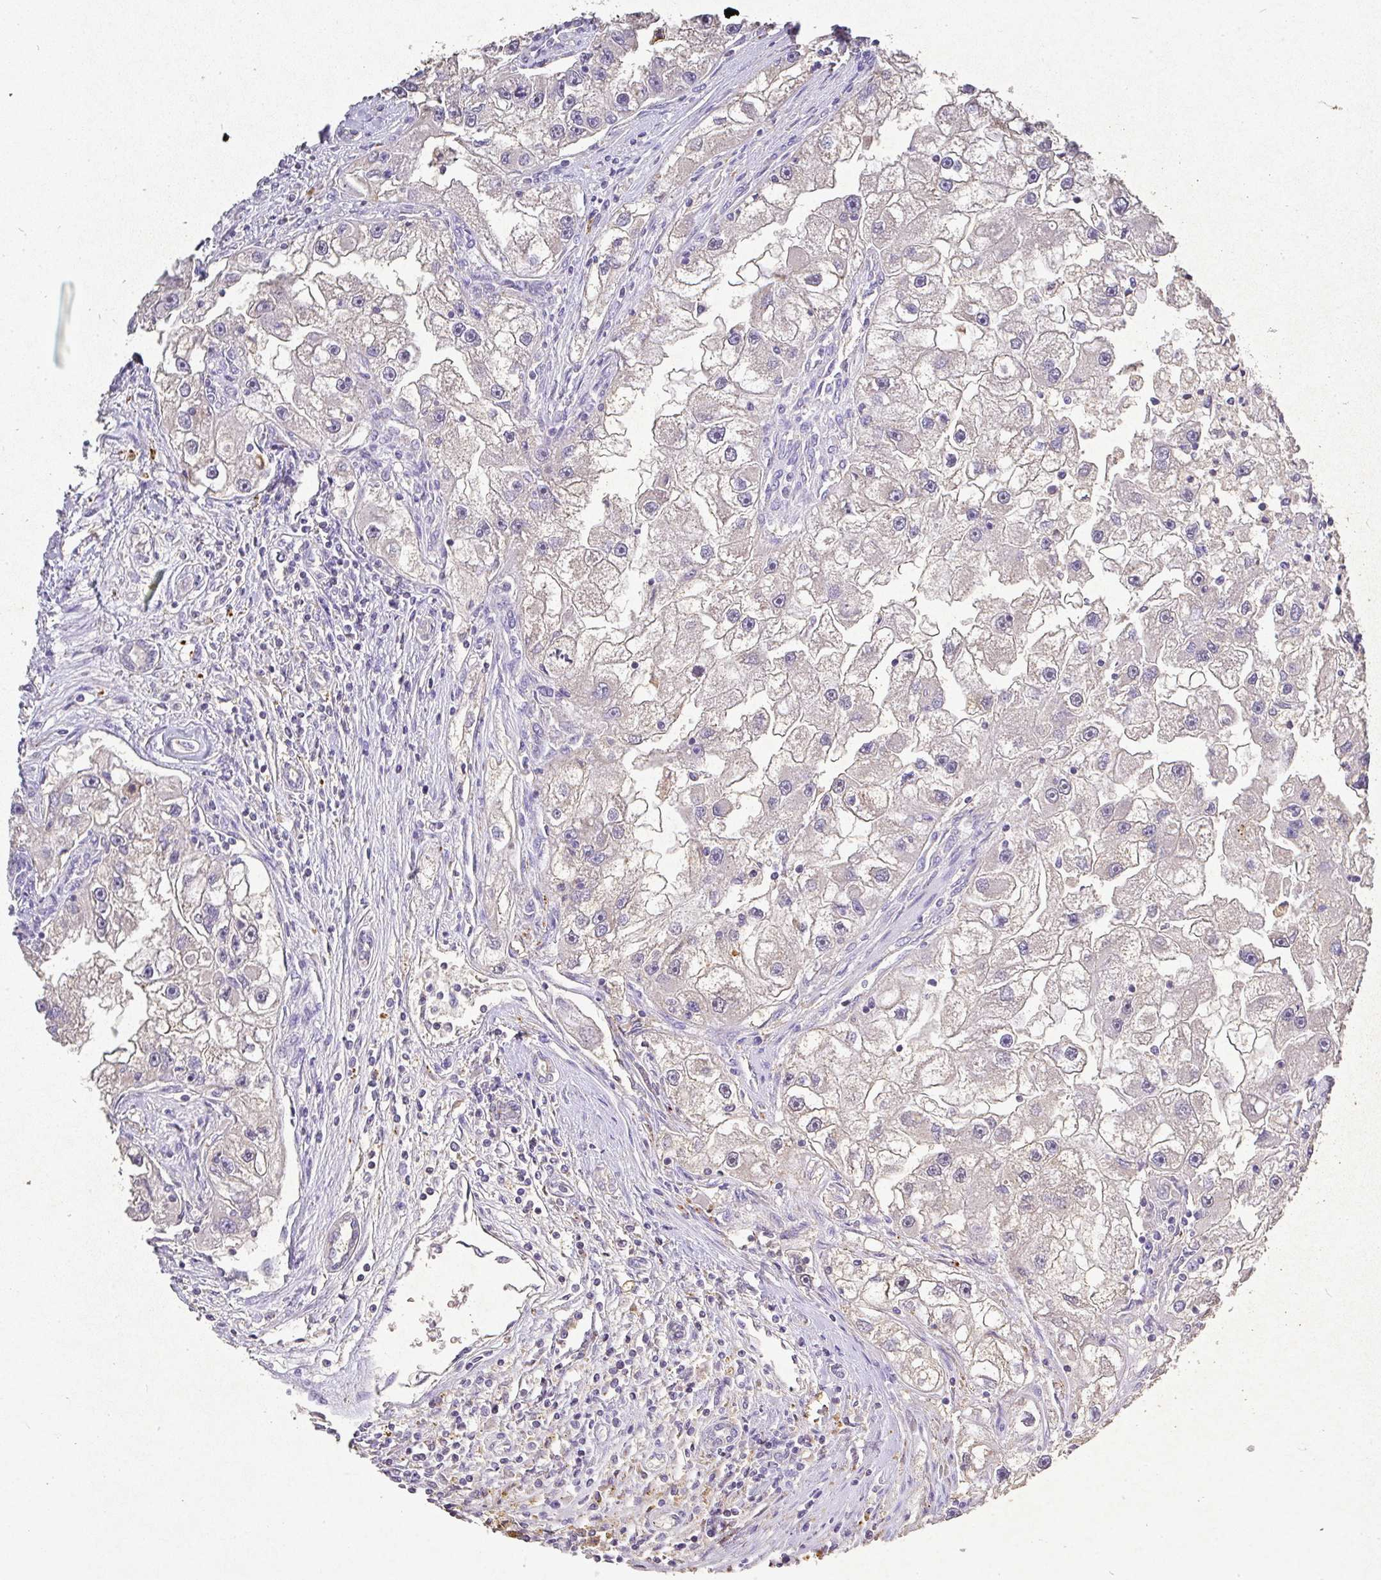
{"staining": {"intensity": "negative", "quantity": "none", "location": "none"}, "tissue": "renal cancer", "cell_type": "Tumor cells", "image_type": "cancer", "snomed": [{"axis": "morphology", "description": "Adenocarcinoma, NOS"}, {"axis": "topography", "description": "Kidney"}], "caption": "A histopathology image of human renal cancer is negative for staining in tumor cells.", "gene": "RPS2", "patient": {"sex": "male", "age": 63}}